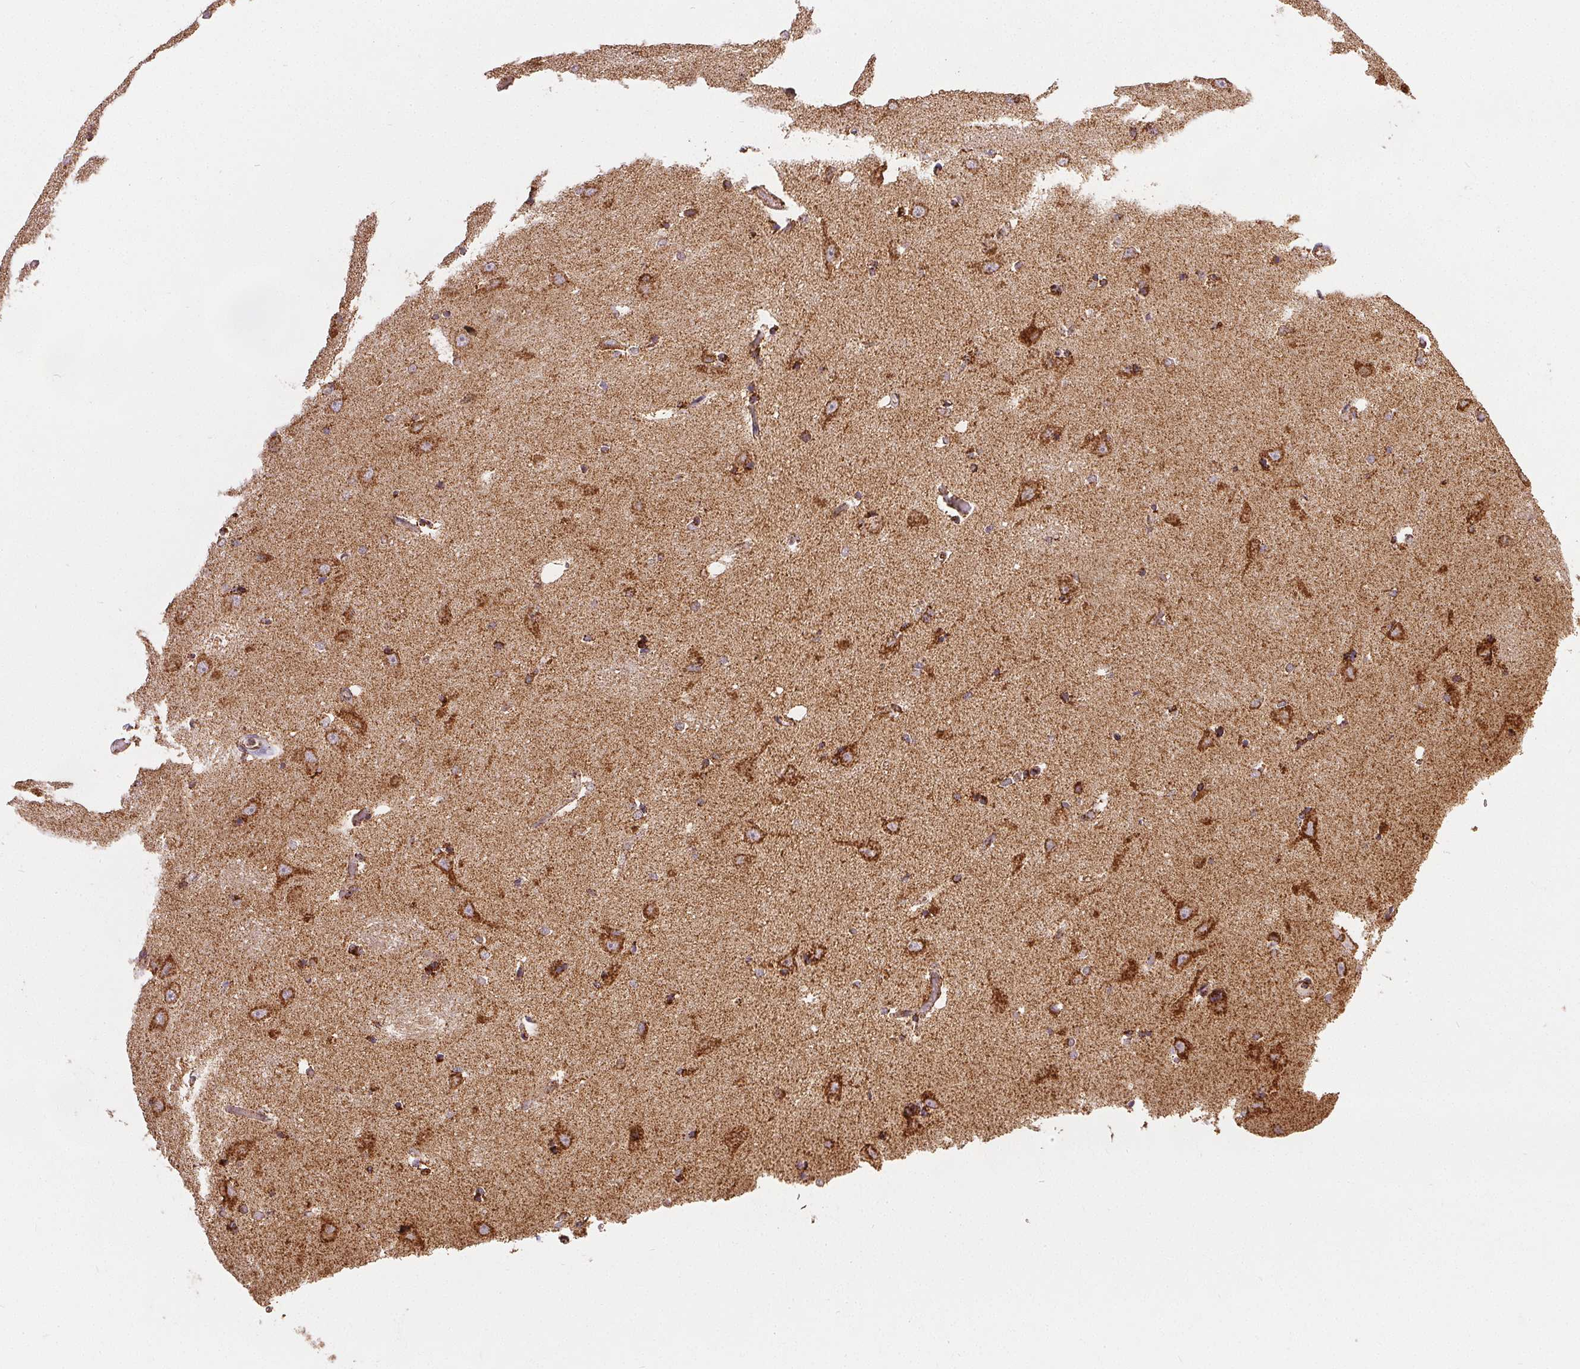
{"staining": {"intensity": "strong", "quantity": "25%-75%", "location": "cytoplasmic/membranous"}, "tissue": "caudate", "cell_type": "Glial cells", "image_type": "normal", "snomed": [{"axis": "morphology", "description": "Normal tissue, NOS"}, {"axis": "topography", "description": "Lateral ventricle wall"}, {"axis": "topography", "description": "Hippocampus"}], "caption": "Strong cytoplasmic/membranous positivity is identified in approximately 25%-75% of glial cells in unremarkable caudate.", "gene": "SDHB", "patient": {"sex": "female", "age": 63}}